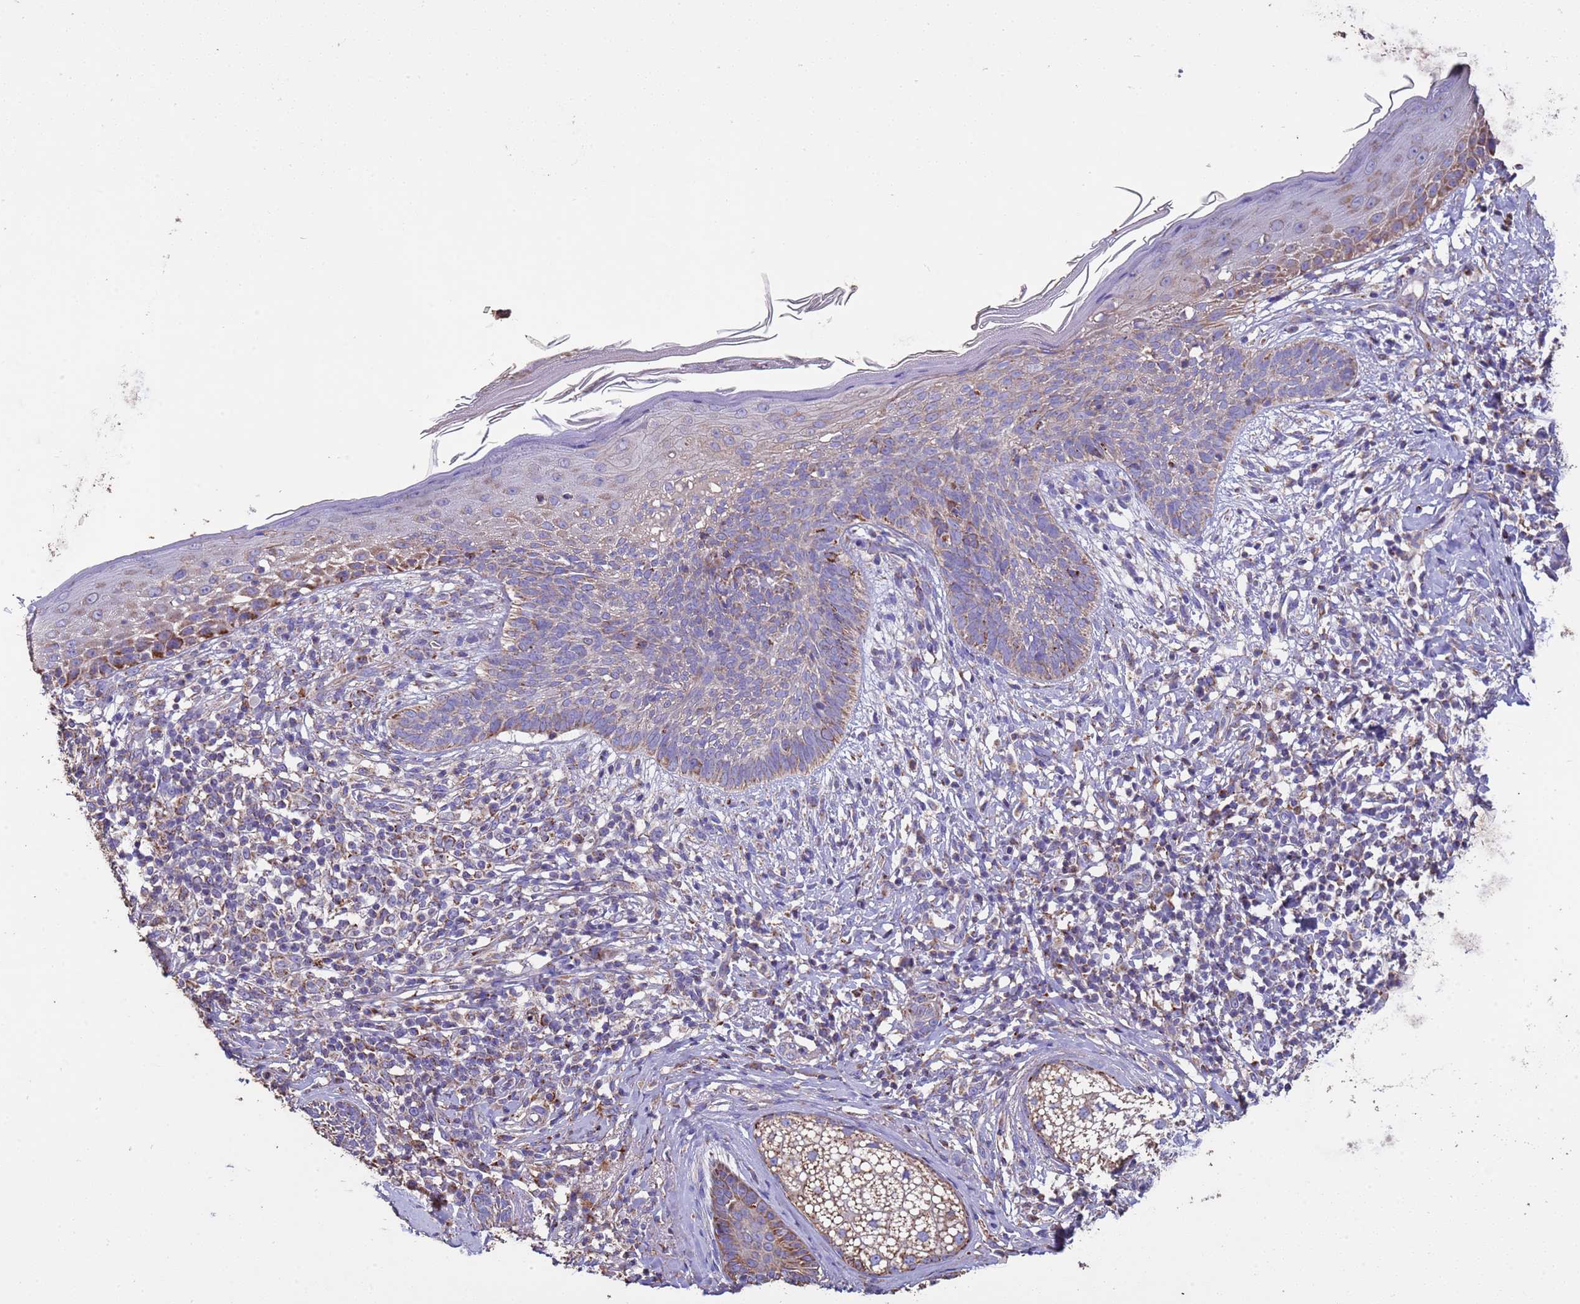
{"staining": {"intensity": "weak", "quantity": "<25%", "location": "cytoplasmic/membranous"}, "tissue": "skin cancer", "cell_type": "Tumor cells", "image_type": "cancer", "snomed": [{"axis": "morphology", "description": "Basal cell carcinoma"}, {"axis": "topography", "description": "Skin"}], "caption": "There is no significant staining in tumor cells of basal cell carcinoma (skin).", "gene": "ZNFX1", "patient": {"sex": "male", "age": 73}}